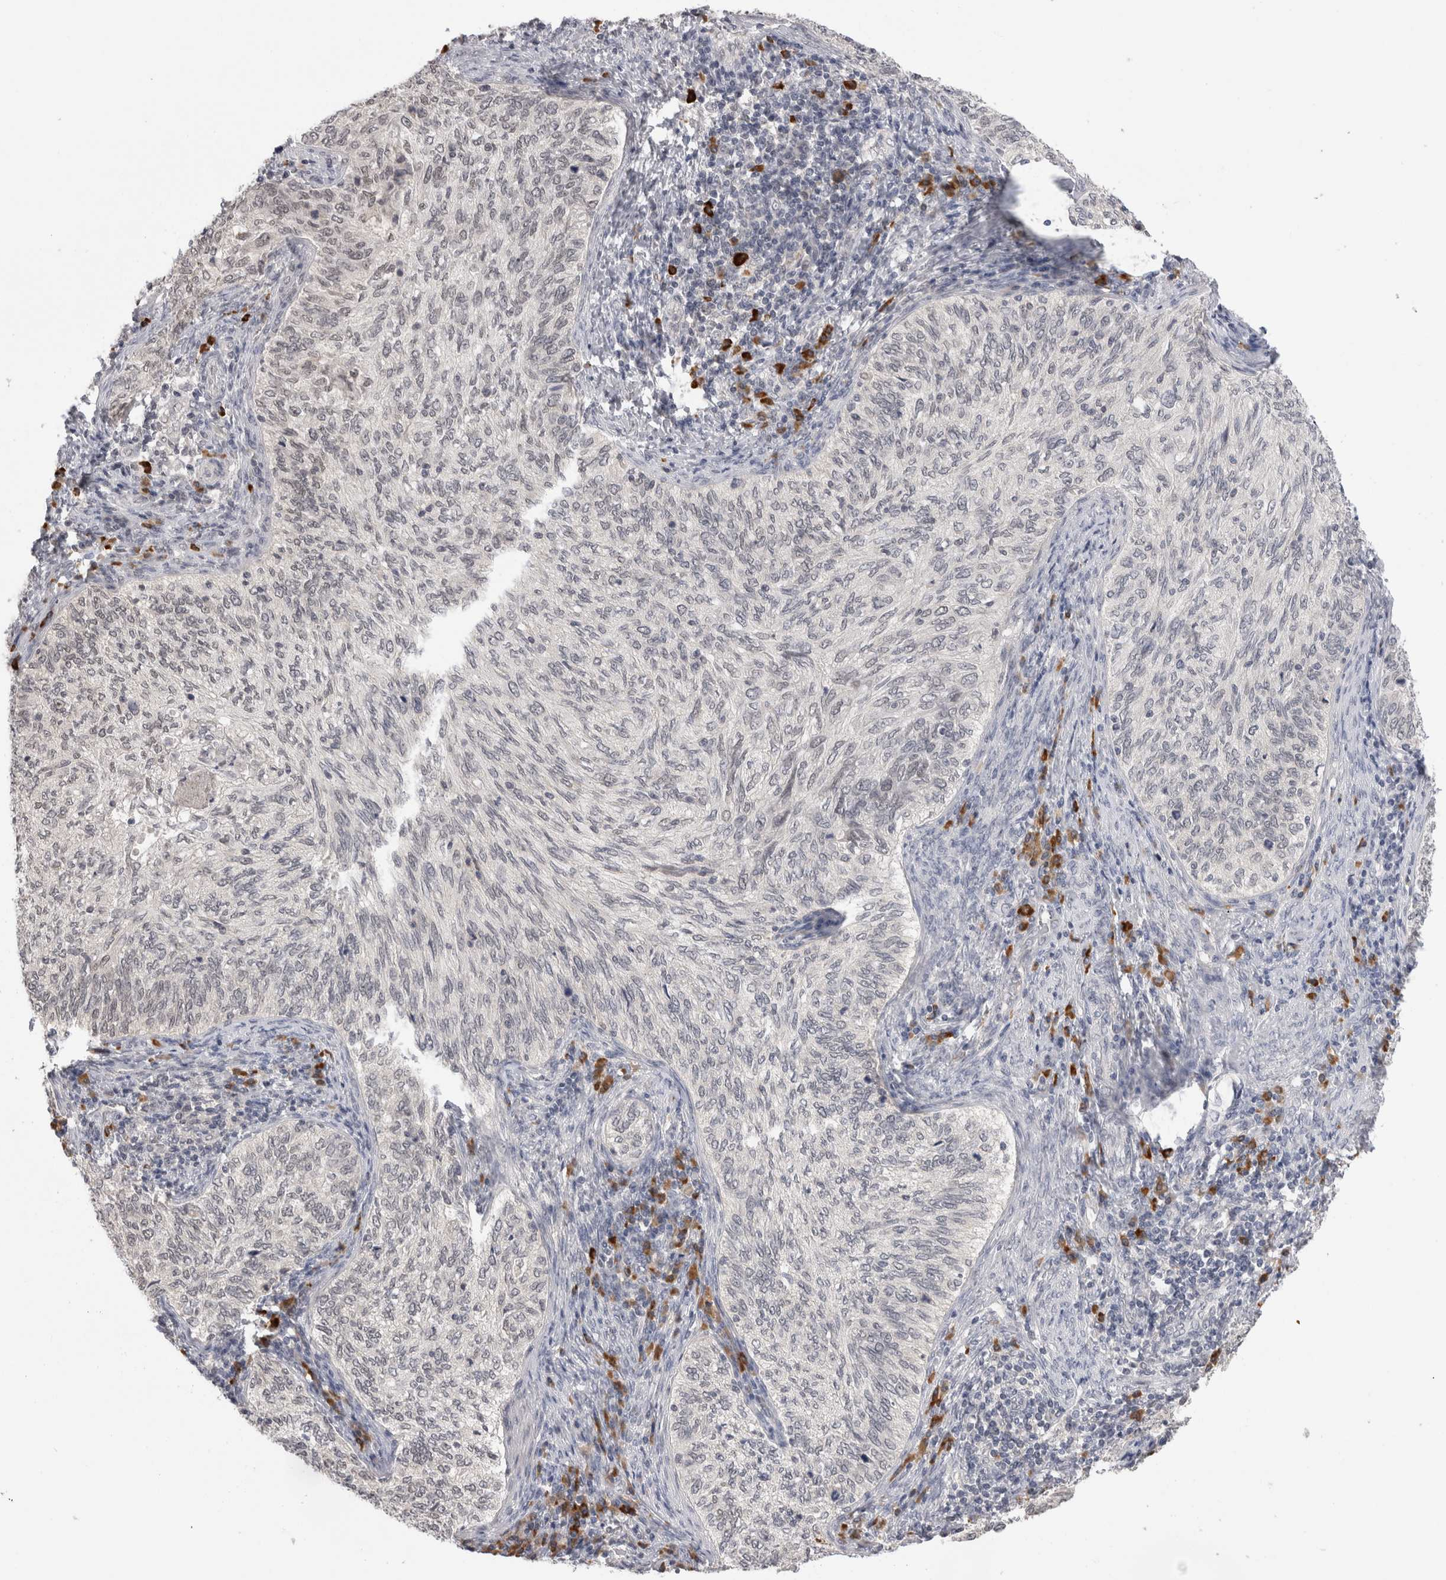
{"staining": {"intensity": "negative", "quantity": "none", "location": "none"}, "tissue": "cervical cancer", "cell_type": "Tumor cells", "image_type": "cancer", "snomed": [{"axis": "morphology", "description": "Squamous cell carcinoma, NOS"}, {"axis": "topography", "description": "Cervix"}], "caption": "The histopathology image exhibits no staining of tumor cells in squamous cell carcinoma (cervical).", "gene": "ZNF24", "patient": {"sex": "female", "age": 30}}